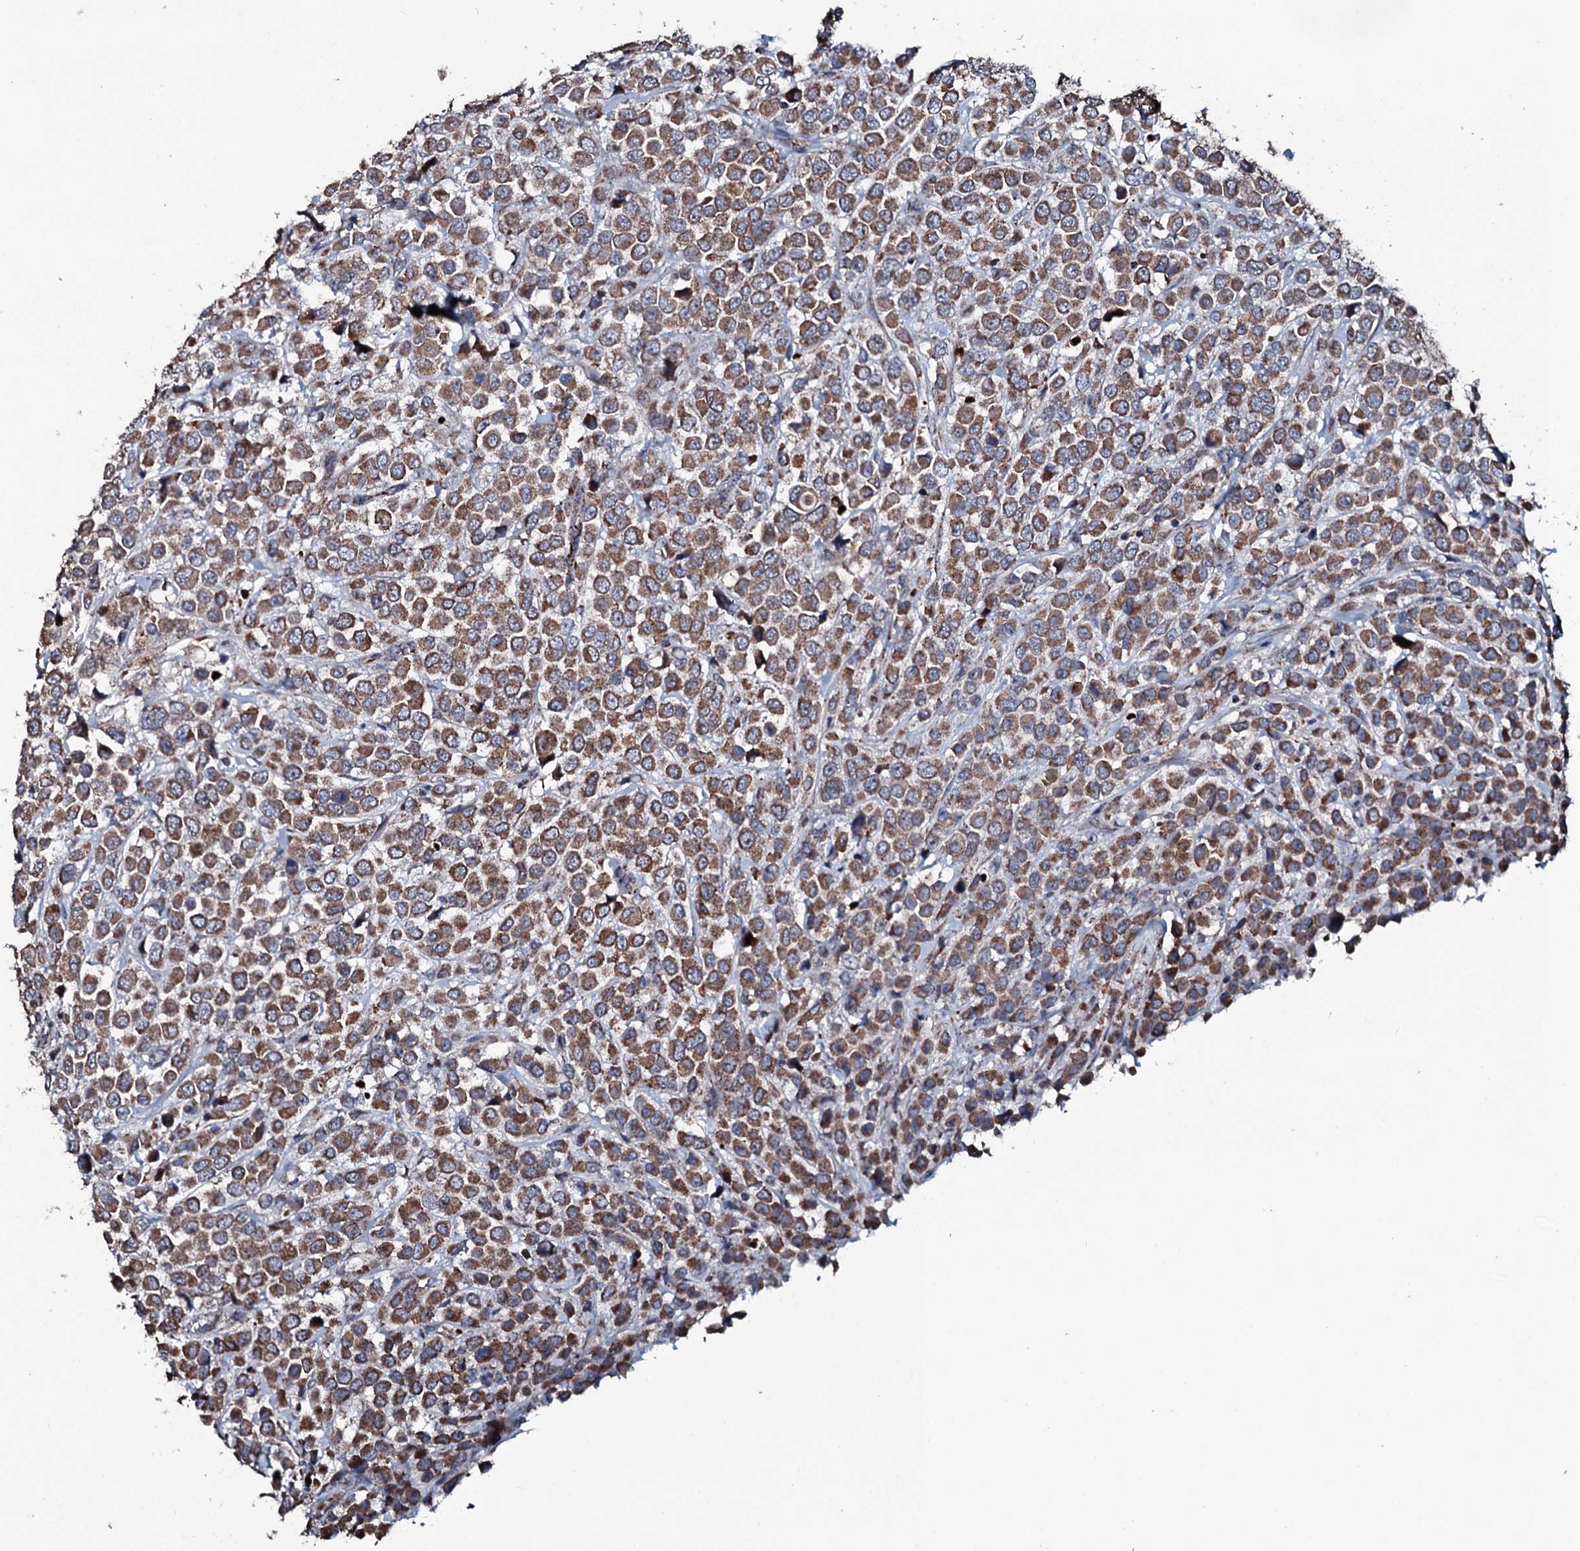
{"staining": {"intensity": "moderate", "quantity": ">75%", "location": "cytoplasmic/membranous"}, "tissue": "breast cancer", "cell_type": "Tumor cells", "image_type": "cancer", "snomed": [{"axis": "morphology", "description": "Duct carcinoma"}, {"axis": "topography", "description": "Breast"}], "caption": "Breast cancer (infiltrating ductal carcinoma) stained with DAB (3,3'-diaminobenzidine) immunohistochemistry demonstrates medium levels of moderate cytoplasmic/membranous positivity in about >75% of tumor cells.", "gene": "DYNC2I2", "patient": {"sex": "female", "age": 61}}